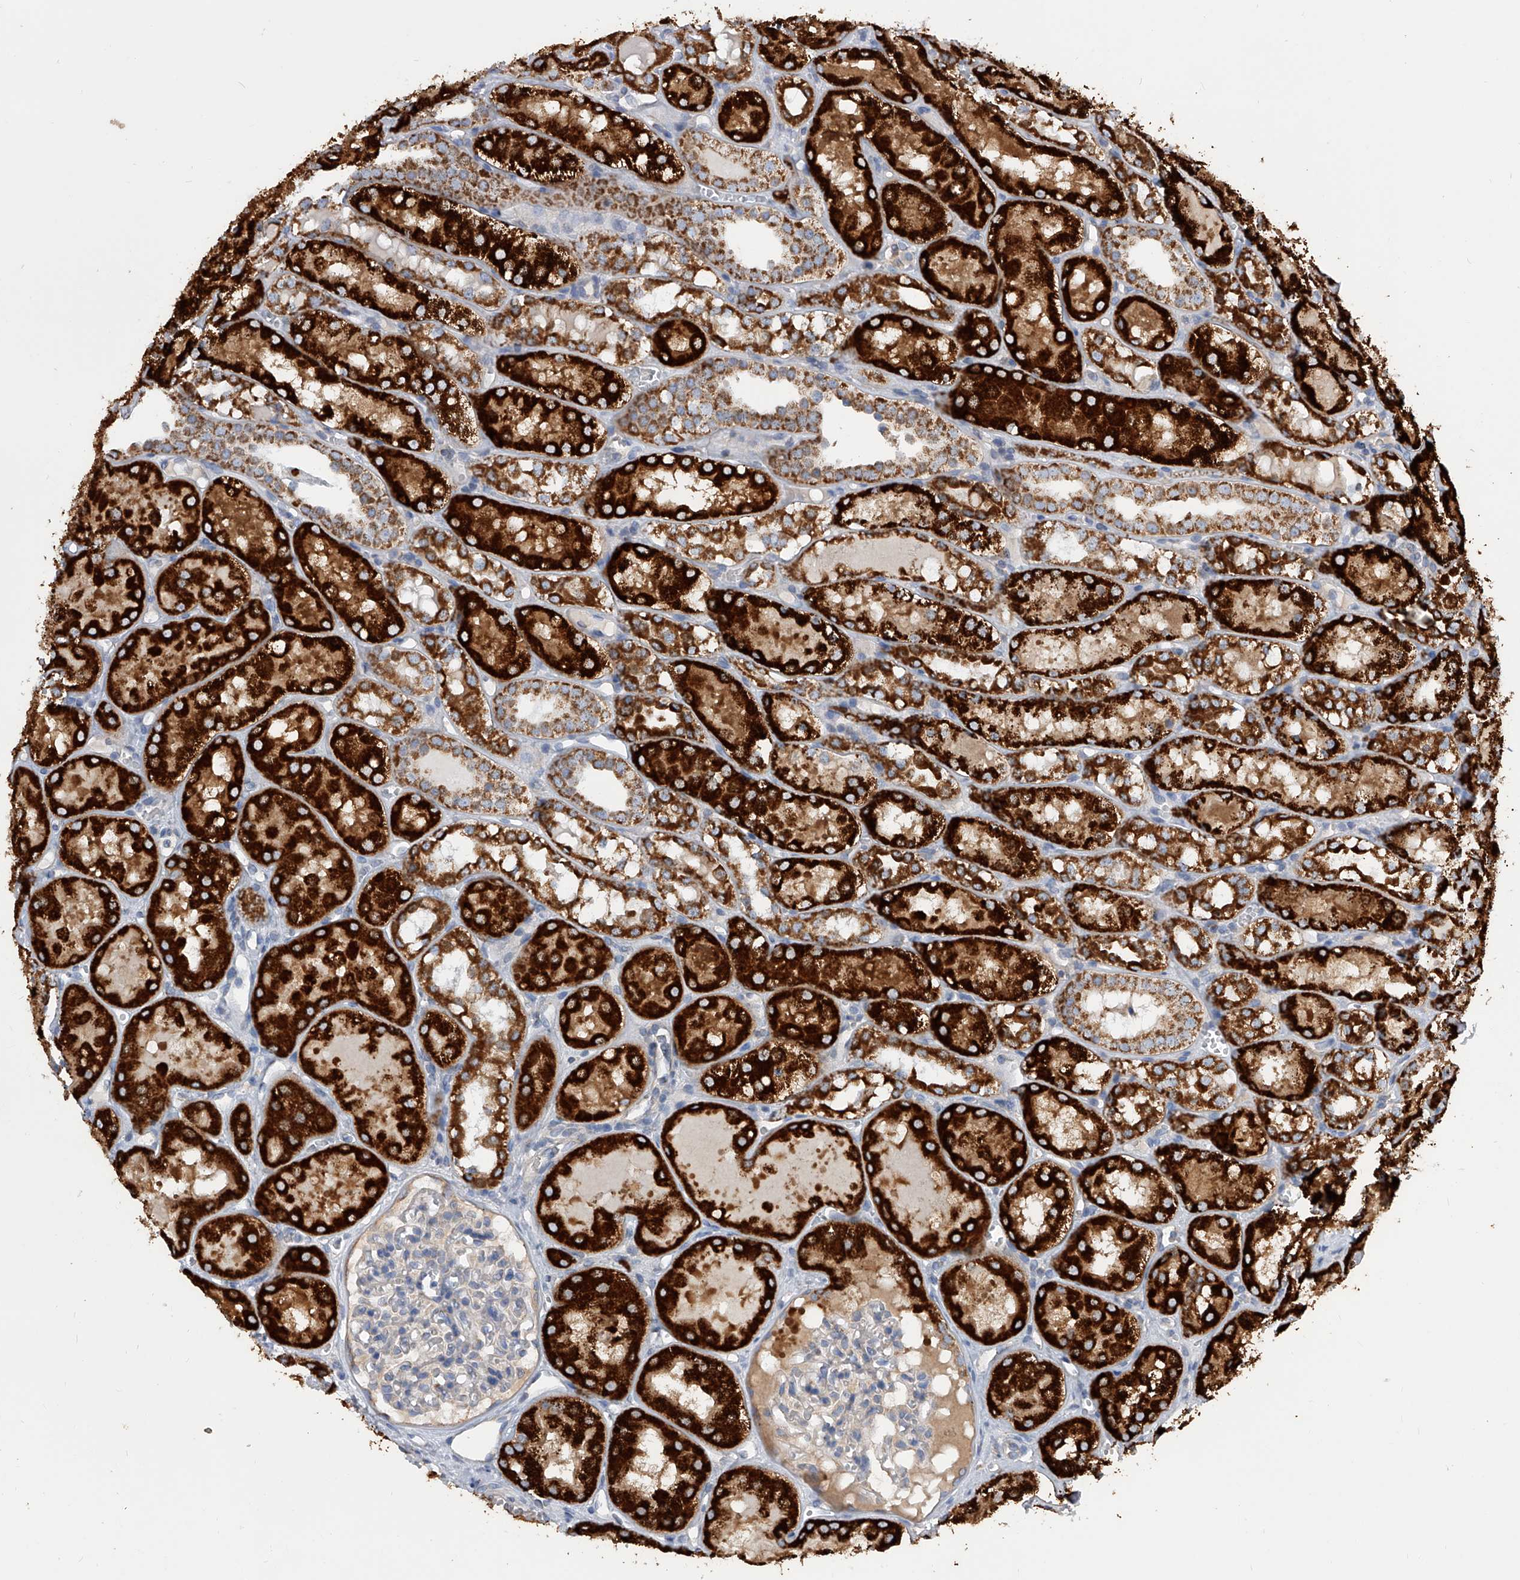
{"staining": {"intensity": "negative", "quantity": "none", "location": "none"}, "tissue": "kidney", "cell_type": "Cells in glomeruli", "image_type": "normal", "snomed": [{"axis": "morphology", "description": "Normal tissue, NOS"}, {"axis": "topography", "description": "Kidney"}], "caption": "IHC histopathology image of normal human kidney stained for a protein (brown), which demonstrates no staining in cells in glomeruli. Brightfield microscopy of immunohistochemistry (IHC) stained with DAB (brown) and hematoxylin (blue), captured at high magnification.", "gene": "PDSS2", "patient": {"sex": "male", "age": 16}}